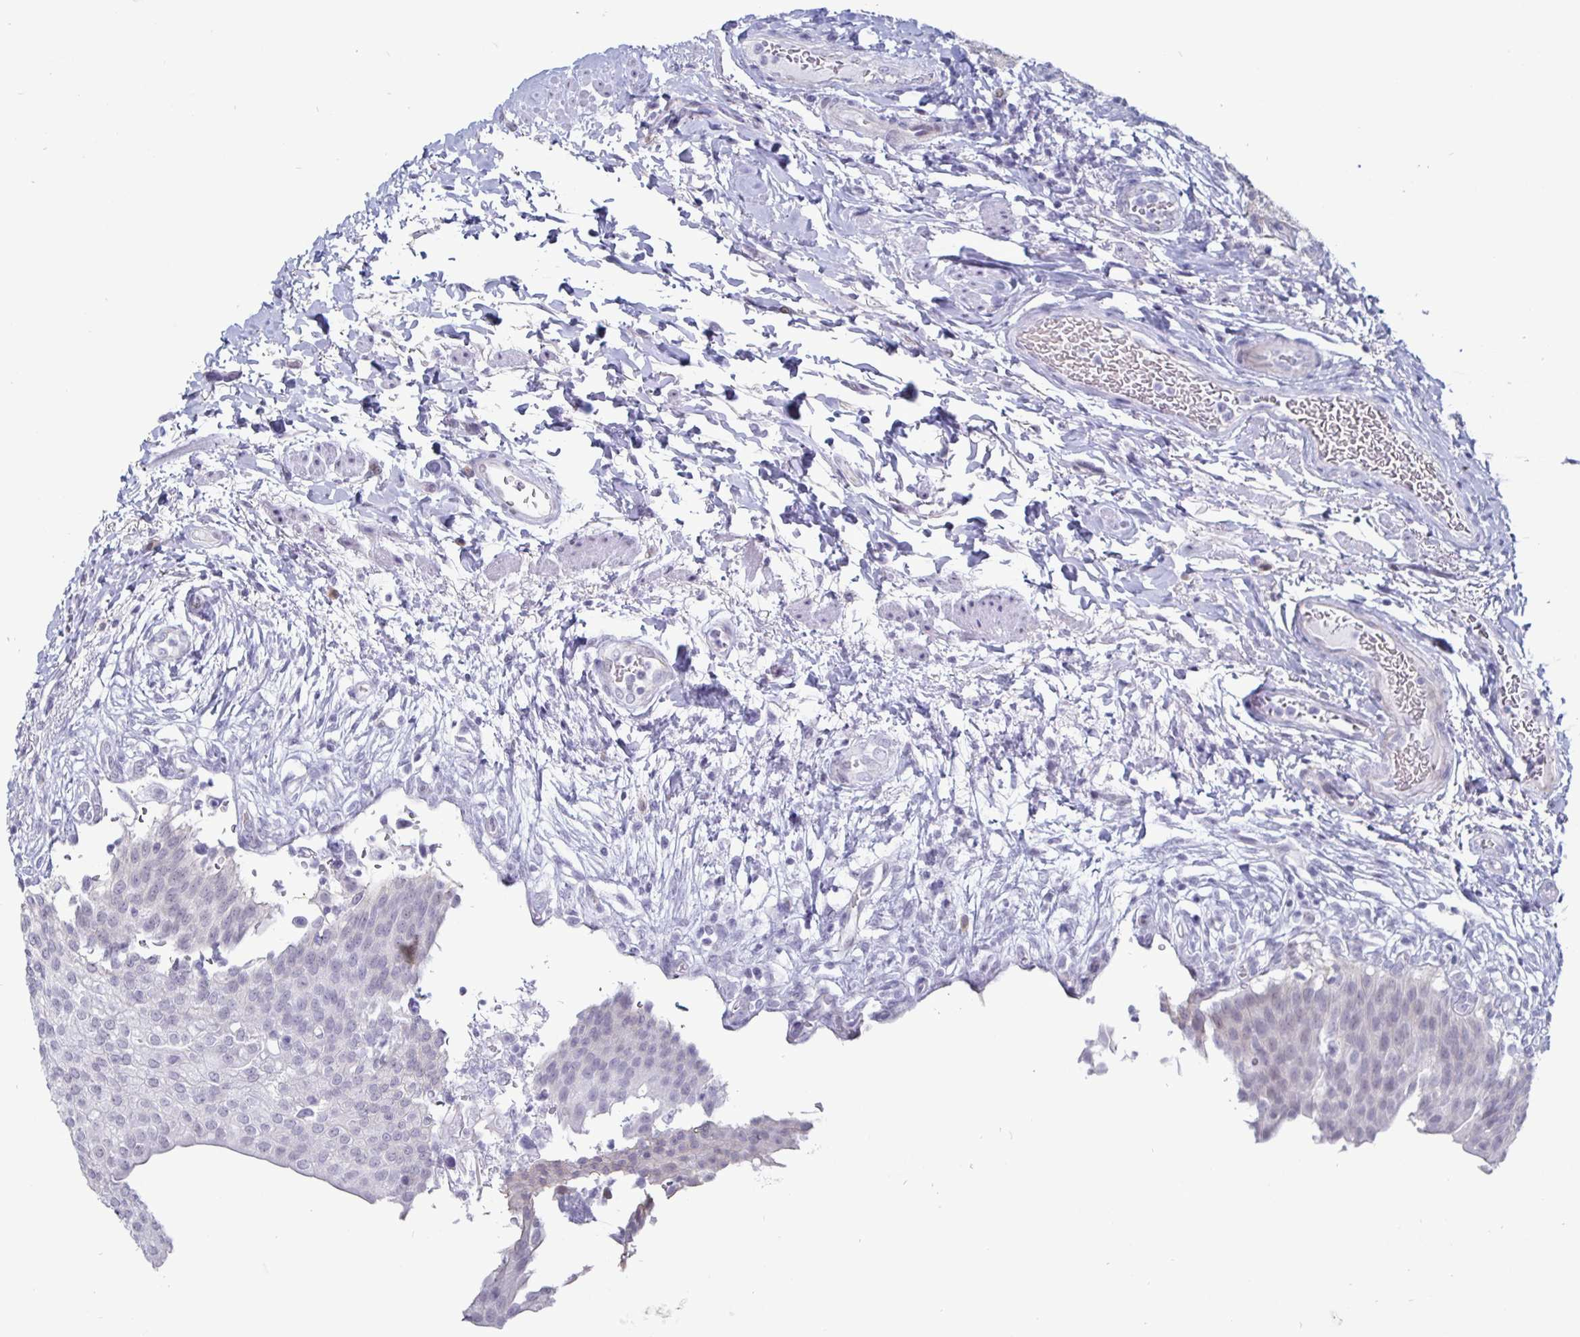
{"staining": {"intensity": "negative", "quantity": "none", "location": "none"}, "tissue": "urinary bladder", "cell_type": "Urothelial cells", "image_type": "normal", "snomed": [{"axis": "morphology", "description": "Normal tissue, NOS"}, {"axis": "topography", "description": "Urinary bladder"}, {"axis": "topography", "description": "Peripheral nerve tissue"}], "caption": "This is an immunohistochemistry (IHC) image of normal urinary bladder. There is no staining in urothelial cells.", "gene": "OOSP2", "patient": {"sex": "female", "age": 60}}